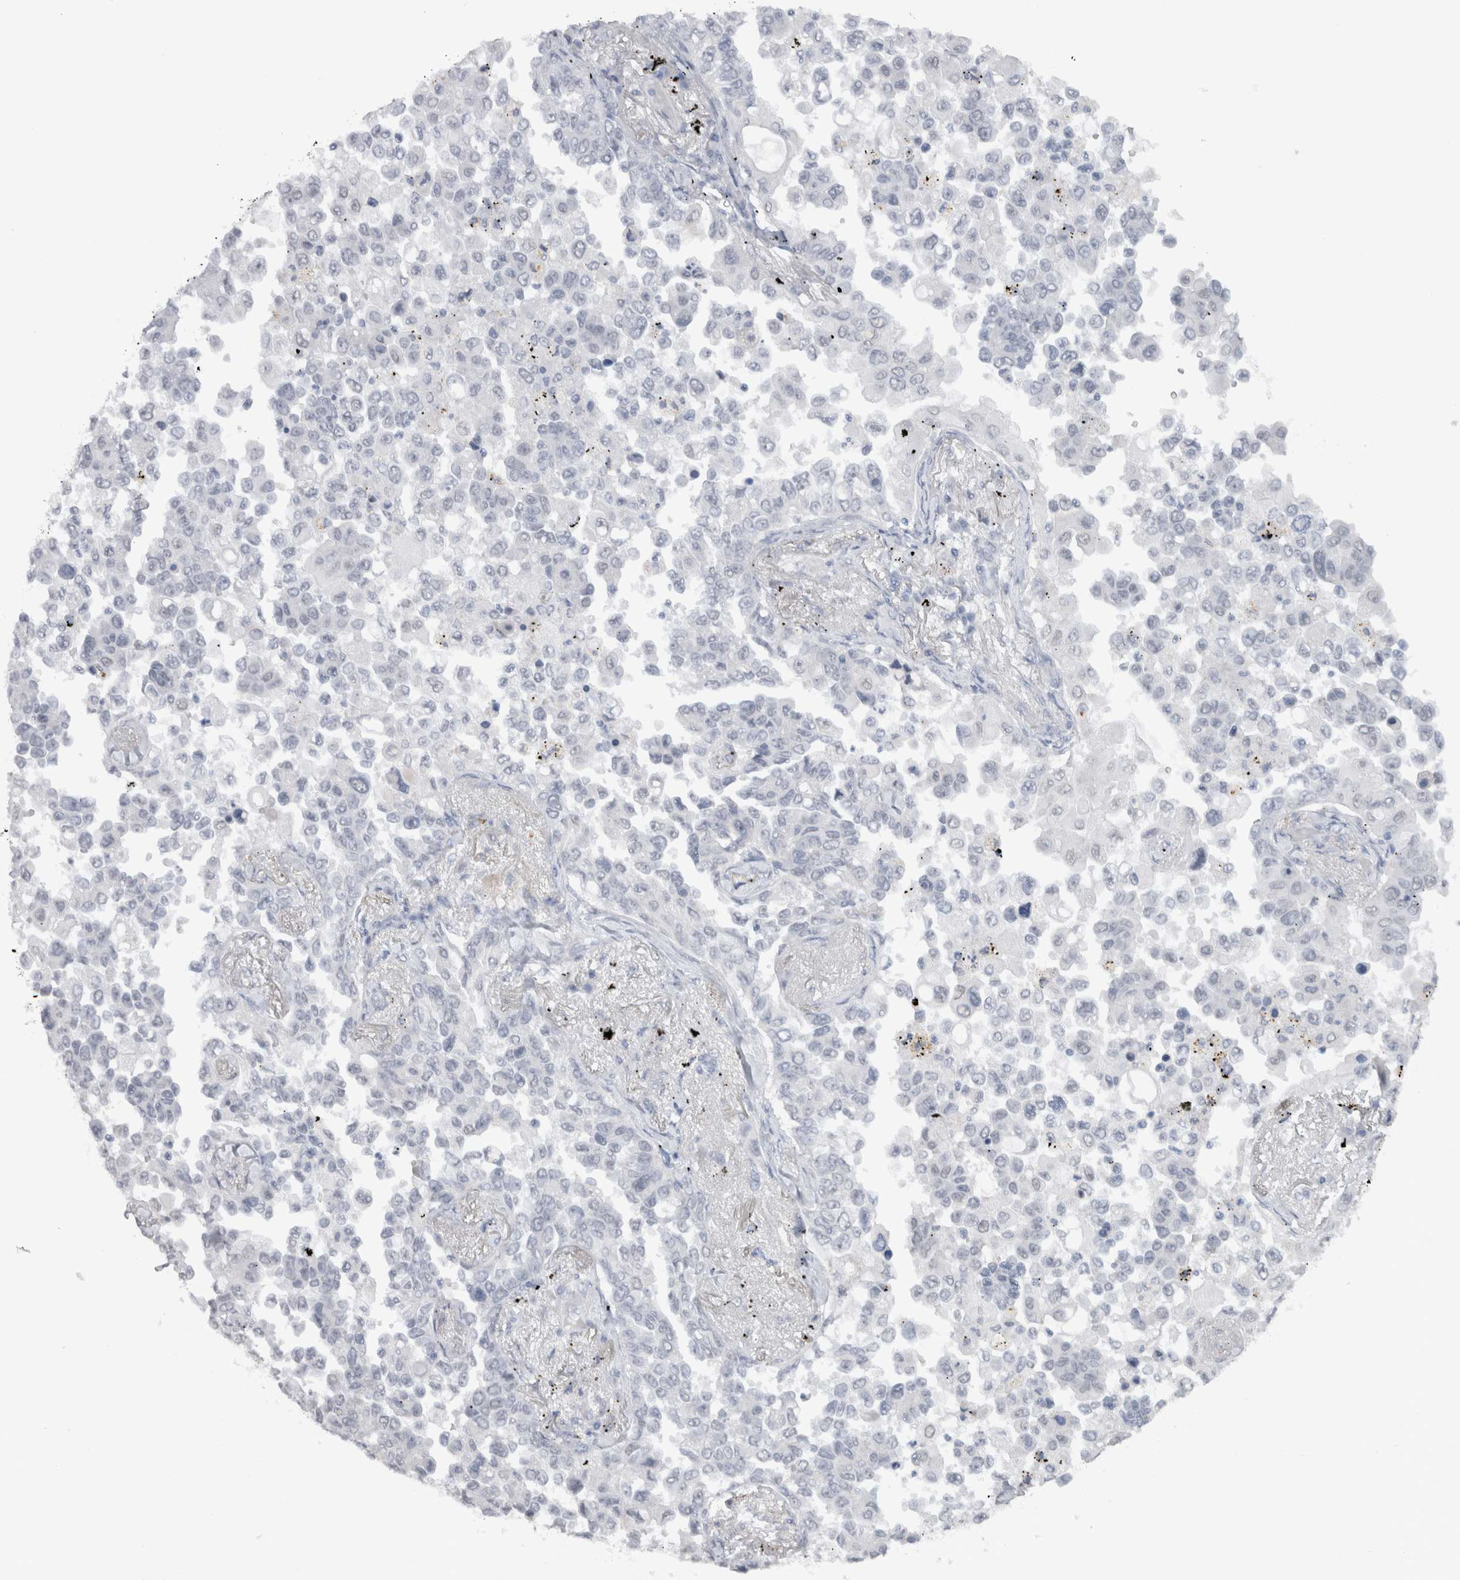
{"staining": {"intensity": "negative", "quantity": "none", "location": "none"}, "tissue": "lung cancer", "cell_type": "Tumor cells", "image_type": "cancer", "snomed": [{"axis": "morphology", "description": "Adenocarcinoma, NOS"}, {"axis": "topography", "description": "Lung"}], "caption": "Immunohistochemistry (IHC) micrograph of lung cancer (adenocarcinoma) stained for a protein (brown), which exhibits no staining in tumor cells.", "gene": "CDH17", "patient": {"sex": "female", "age": 67}}